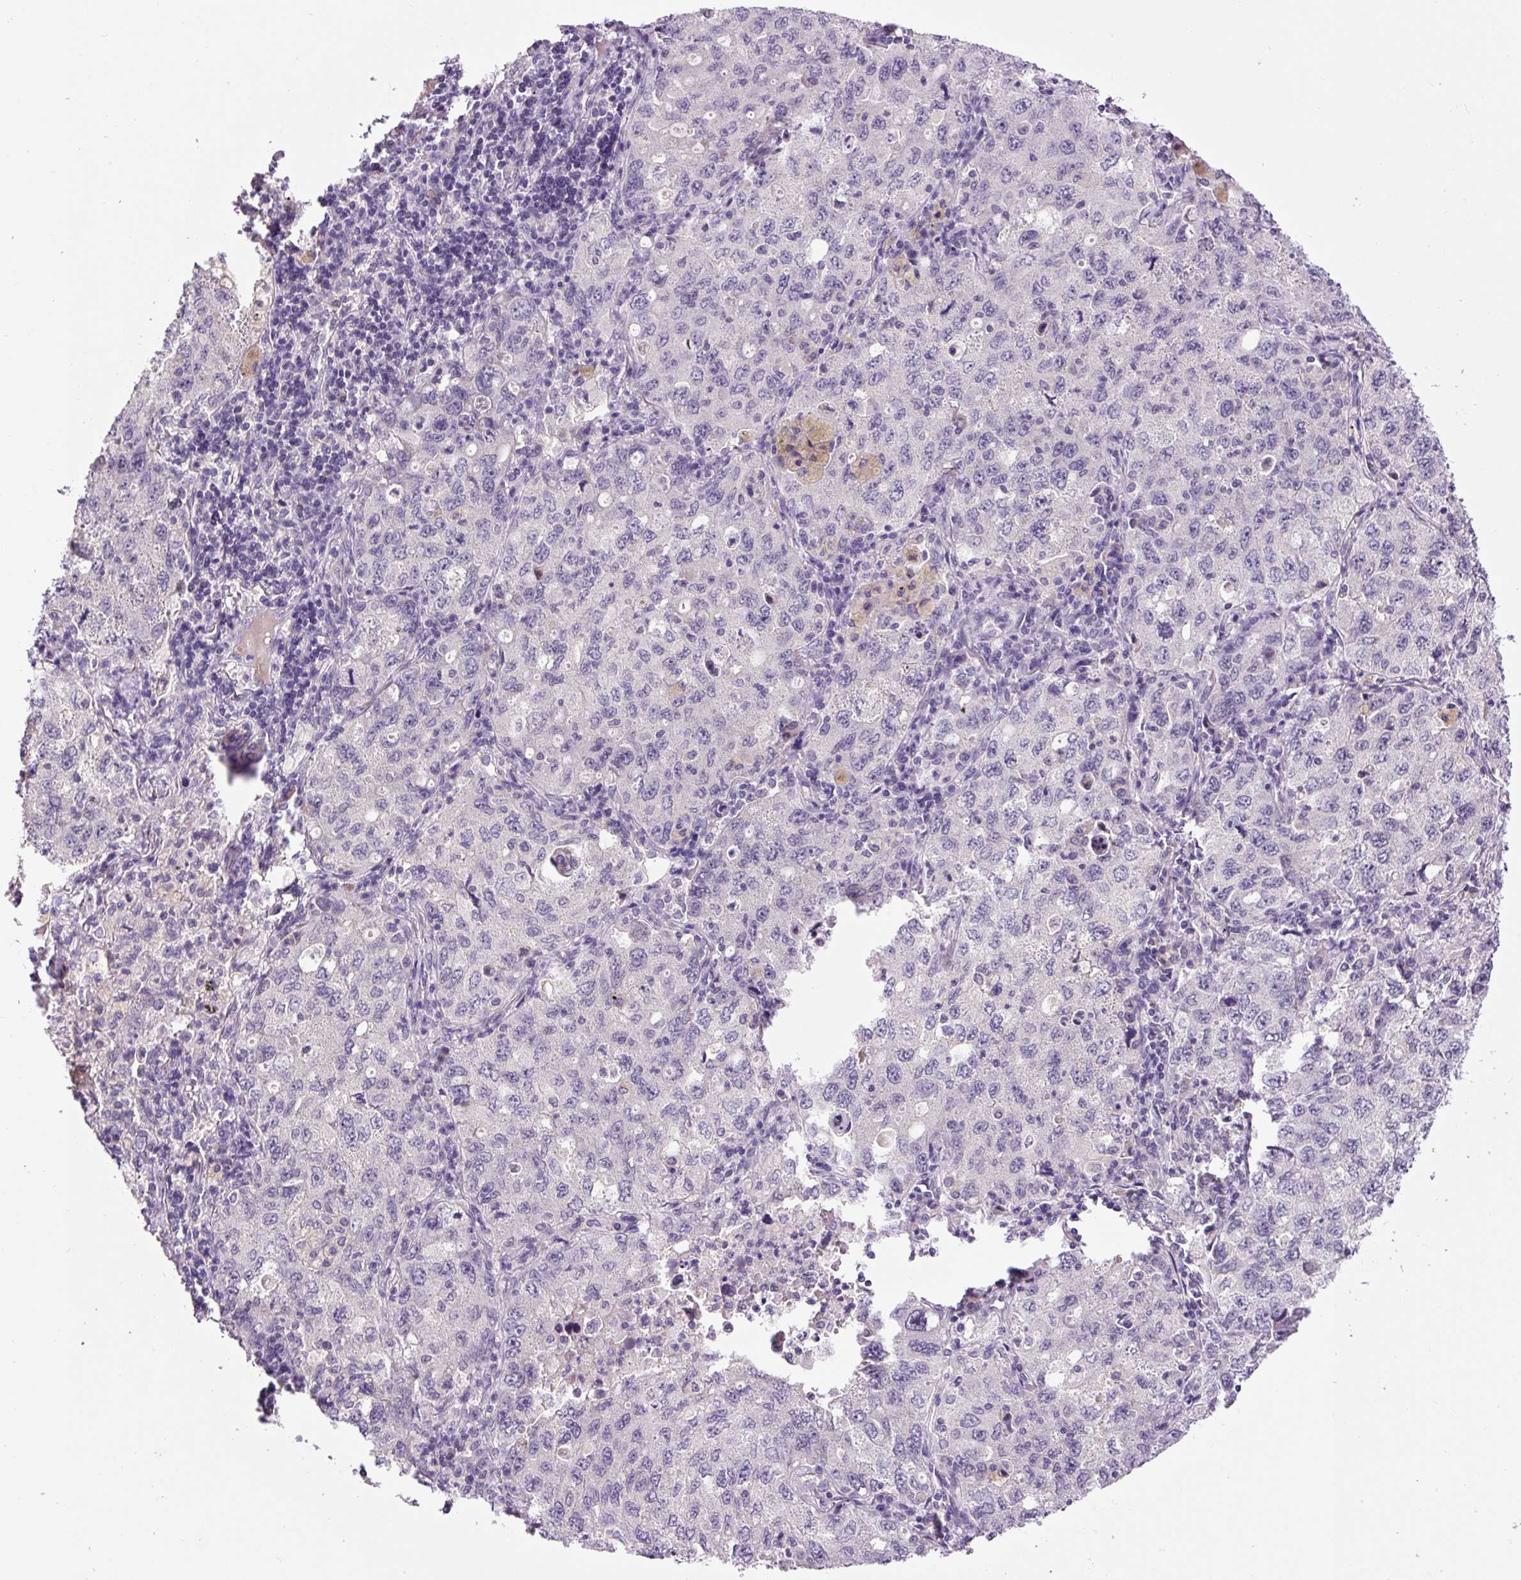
{"staining": {"intensity": "negative", "quantity": "none", "location": "none"}, "tissue": "lung cancer", "cell_type": "Tumor cells", "image_type": "cancer", "snomed": [{"axis": "morphology", "description": "Adenocarcinoma, NOS"}, {"axis": "topography", "description": "Lung"}], "caption": "Immunohistochemical staining of adenocarcinoma (lung) displays no significant positivity in tumor cells.", "gene": "FABP7", "patient": {"sex": "female", "age": 57}}